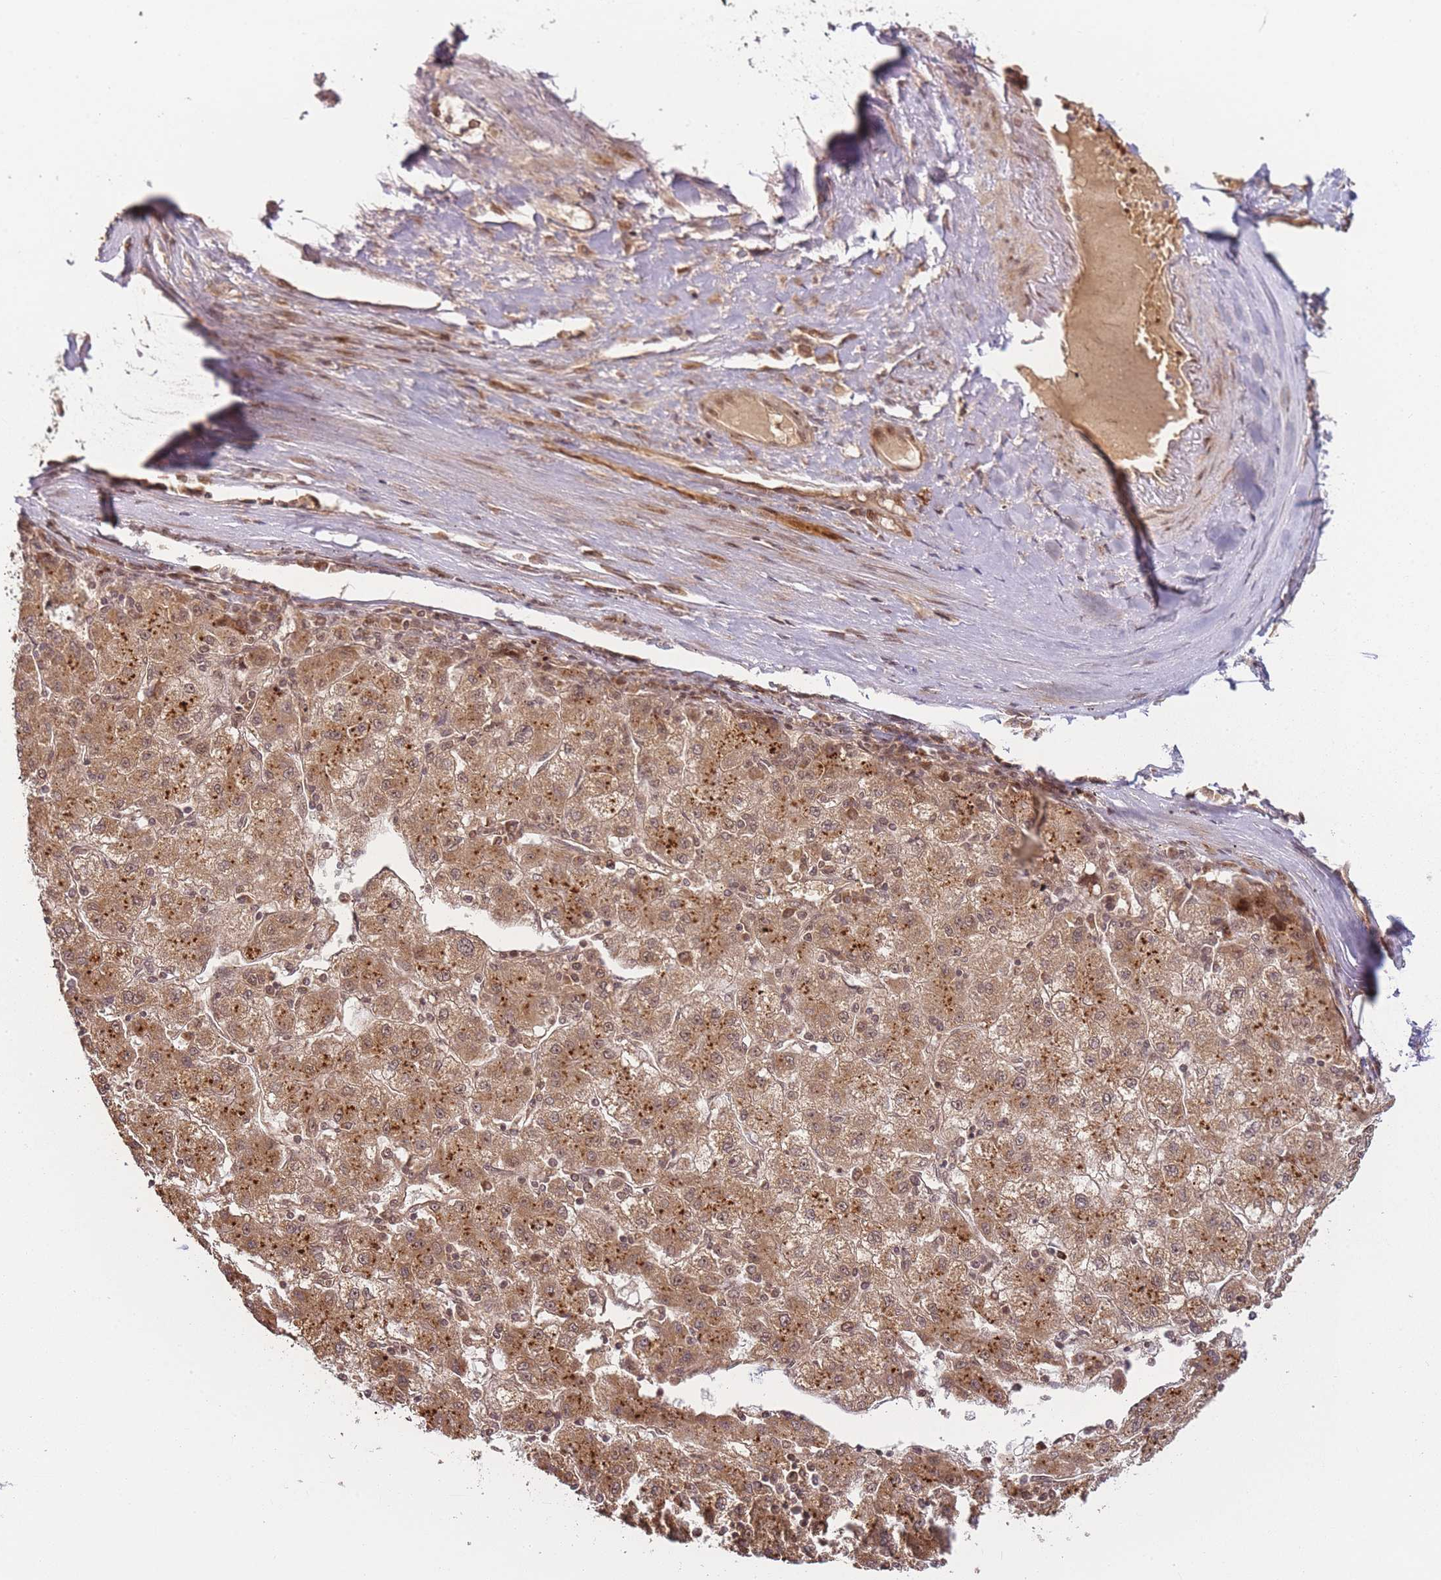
{"staining": {"intensity": "moderate", "quantity": ">75%", "location": "cytoplasmic/membranous"}, "tissue": "liver cancer", "cell_type": "Tumor cells", "image_type": "cancer", "snomed": [{"axis": "morphology", "description": "Carcinoma, Hepatocellular, NOS"}, {"axis": "topography", "description": "Liver"}], "caption": "Tumor cells display medium levels of moderate cytoplasmic/membranous positivity in approximately >75% of cells in liver hepatocellular carcinoma.", "gene": "ZNF497", "patient": {"sex": "male", "age": 72}}